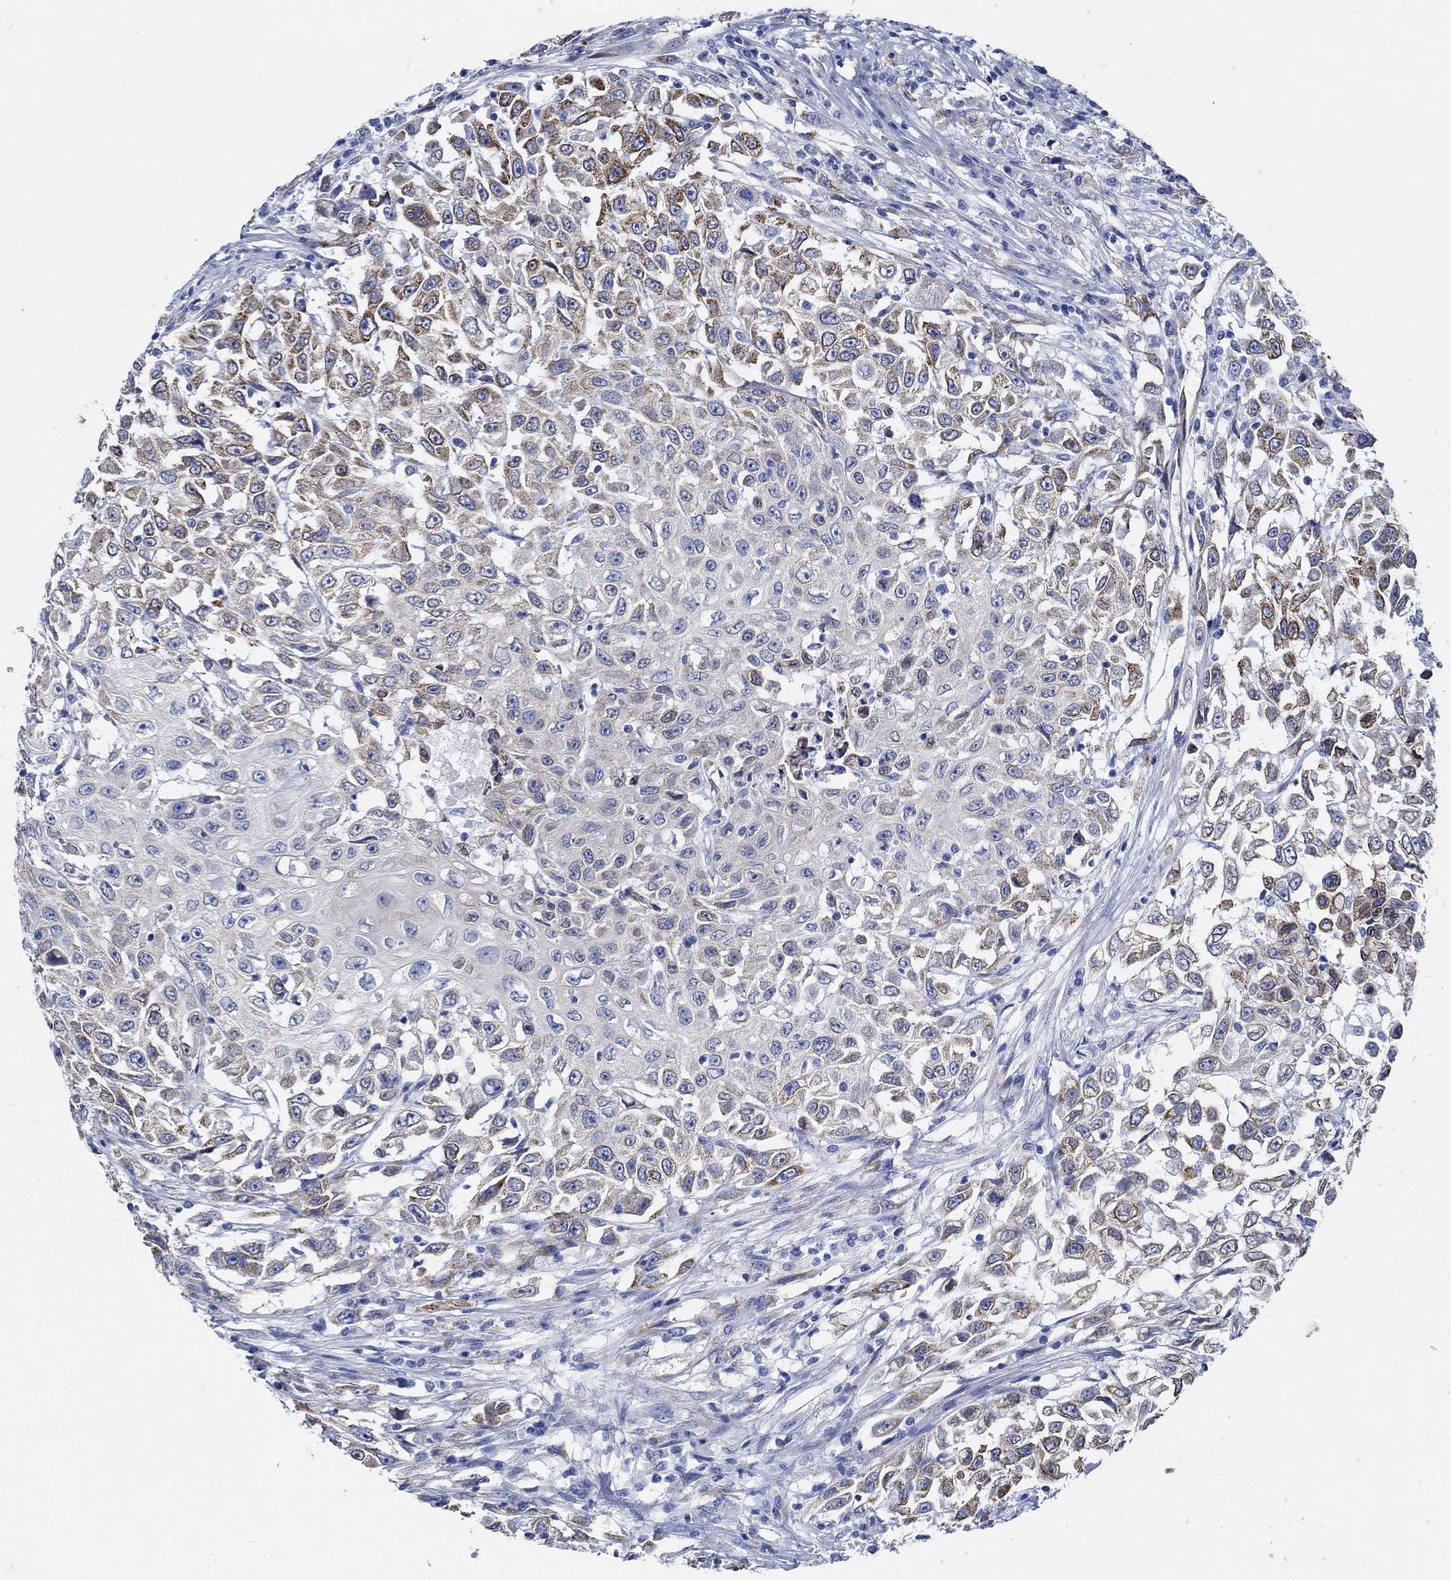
{"staining": {"intensity": "moderate", "quantity": "25%-75%", "location": "cytoplasmic/membranous"}, "tissue": "urothelial cancer", "cell_type": "Tumor cells", "image_type": "cancer", "snomed": [{"axis": "morphology", "description": "Urothelial carcinoma, High grade"}, {"axis": "topography", "description": "Urinary bladder"}], "caption": "DAB immunohistochemical staining of human urothelial cancer exhibits moderate cytoplasmic/membranous protein staining in approximately 25%-75% of tumor cells.", "gene": "HECW2", "patient": {"sex": "female", "age": 56}}